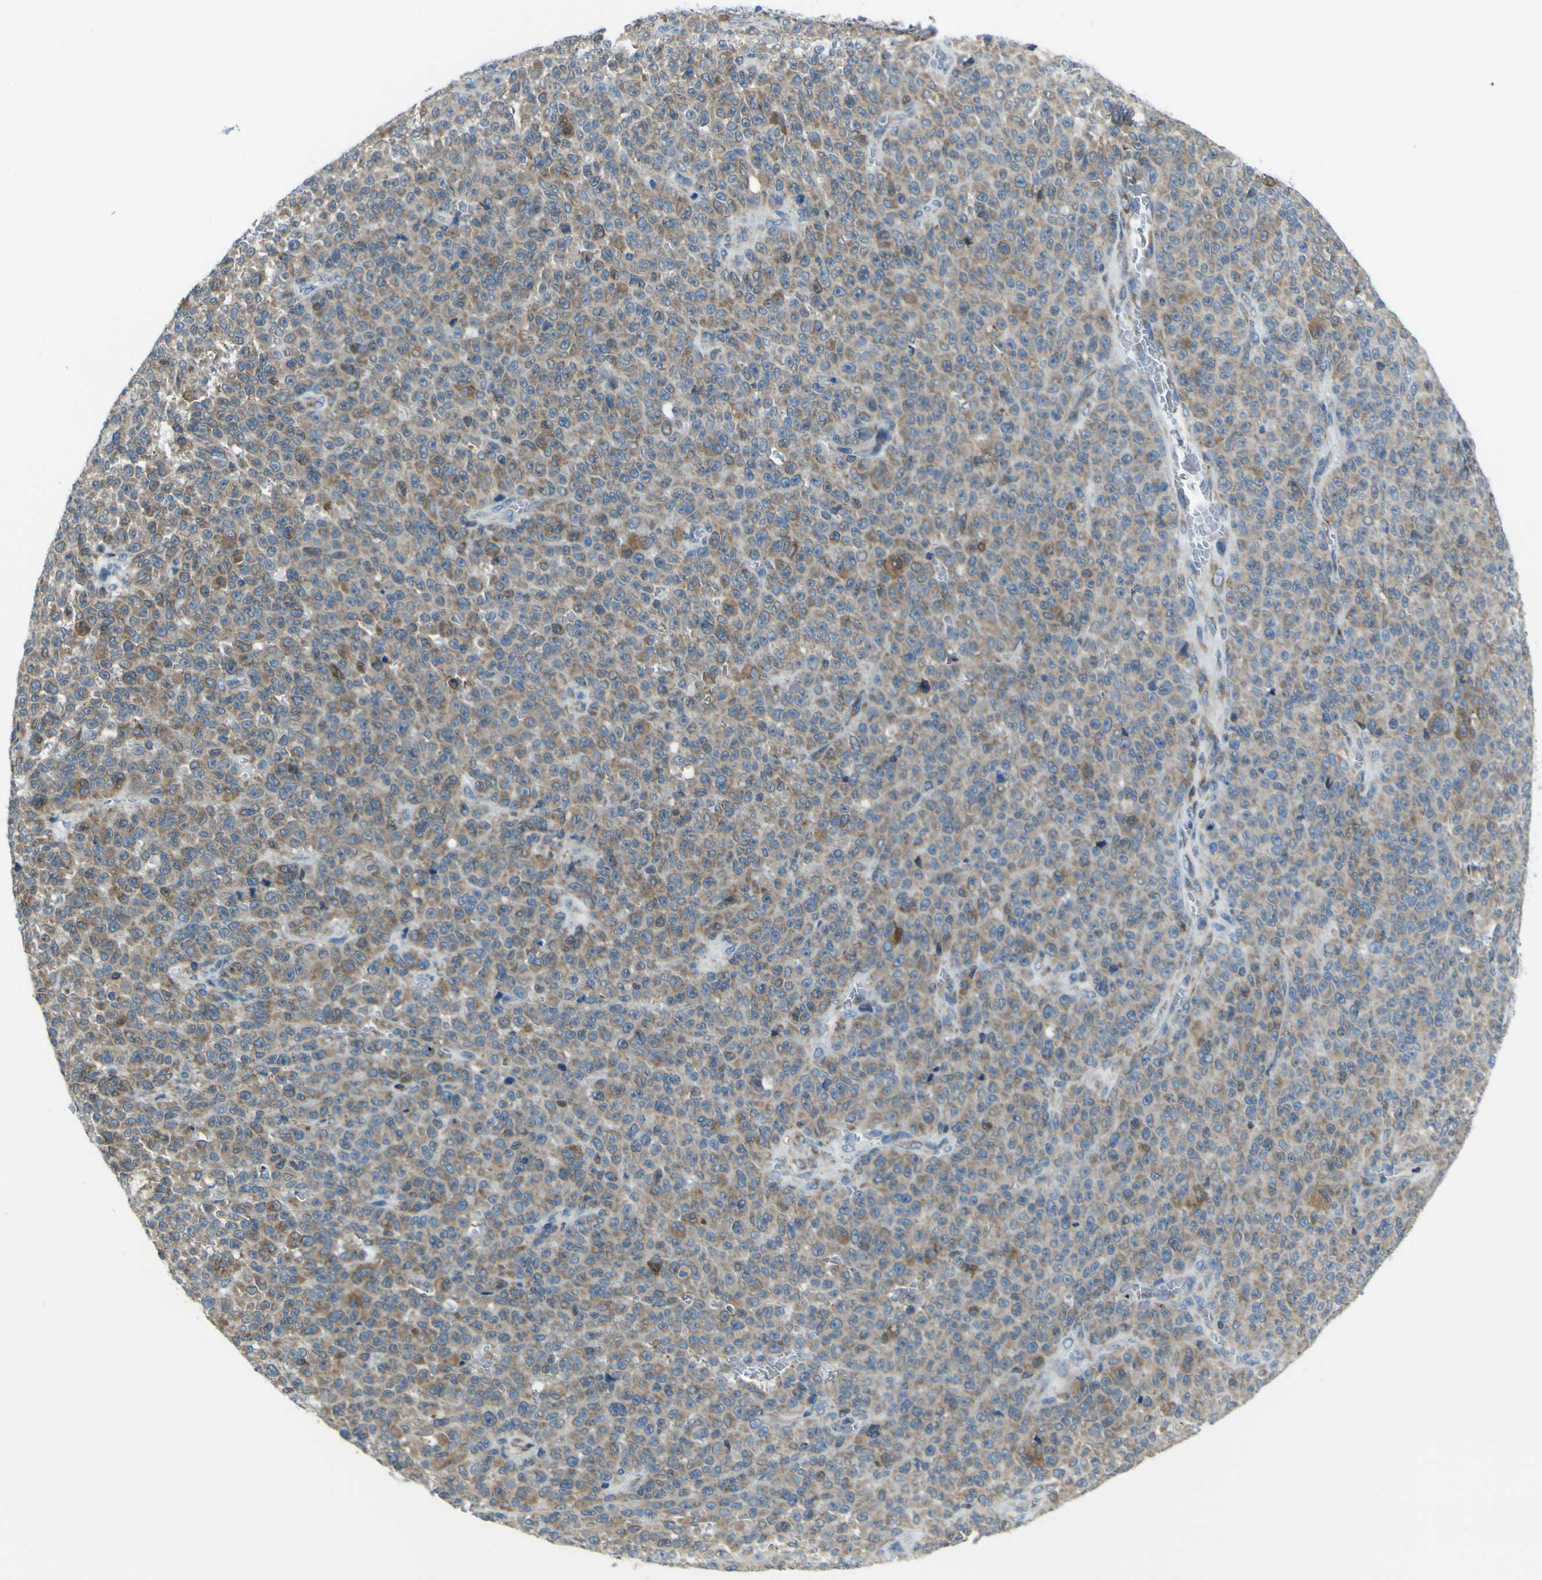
{"staining": {"intensity": "moderate", "quantity": ">75%", "location": "cytoplasmic/membranous"}, "tissue": "melanoma", "cell_type": "Tumor cells", "image_type": "cancer", "snomed": [{"axis": "morphology", "description": "Malignant melanoma, NOS"}, {"axis": "topography", "description": "Skin"}], "caption": "A photomicrograph showing moderate cytoplasmic/membranous expression in about >75% of tumor cells in malignant melanoma, as visualized by brown immunohistochemical staining.", "gene": "STIM1", "patient": {"sex": "female", "age": 82}}